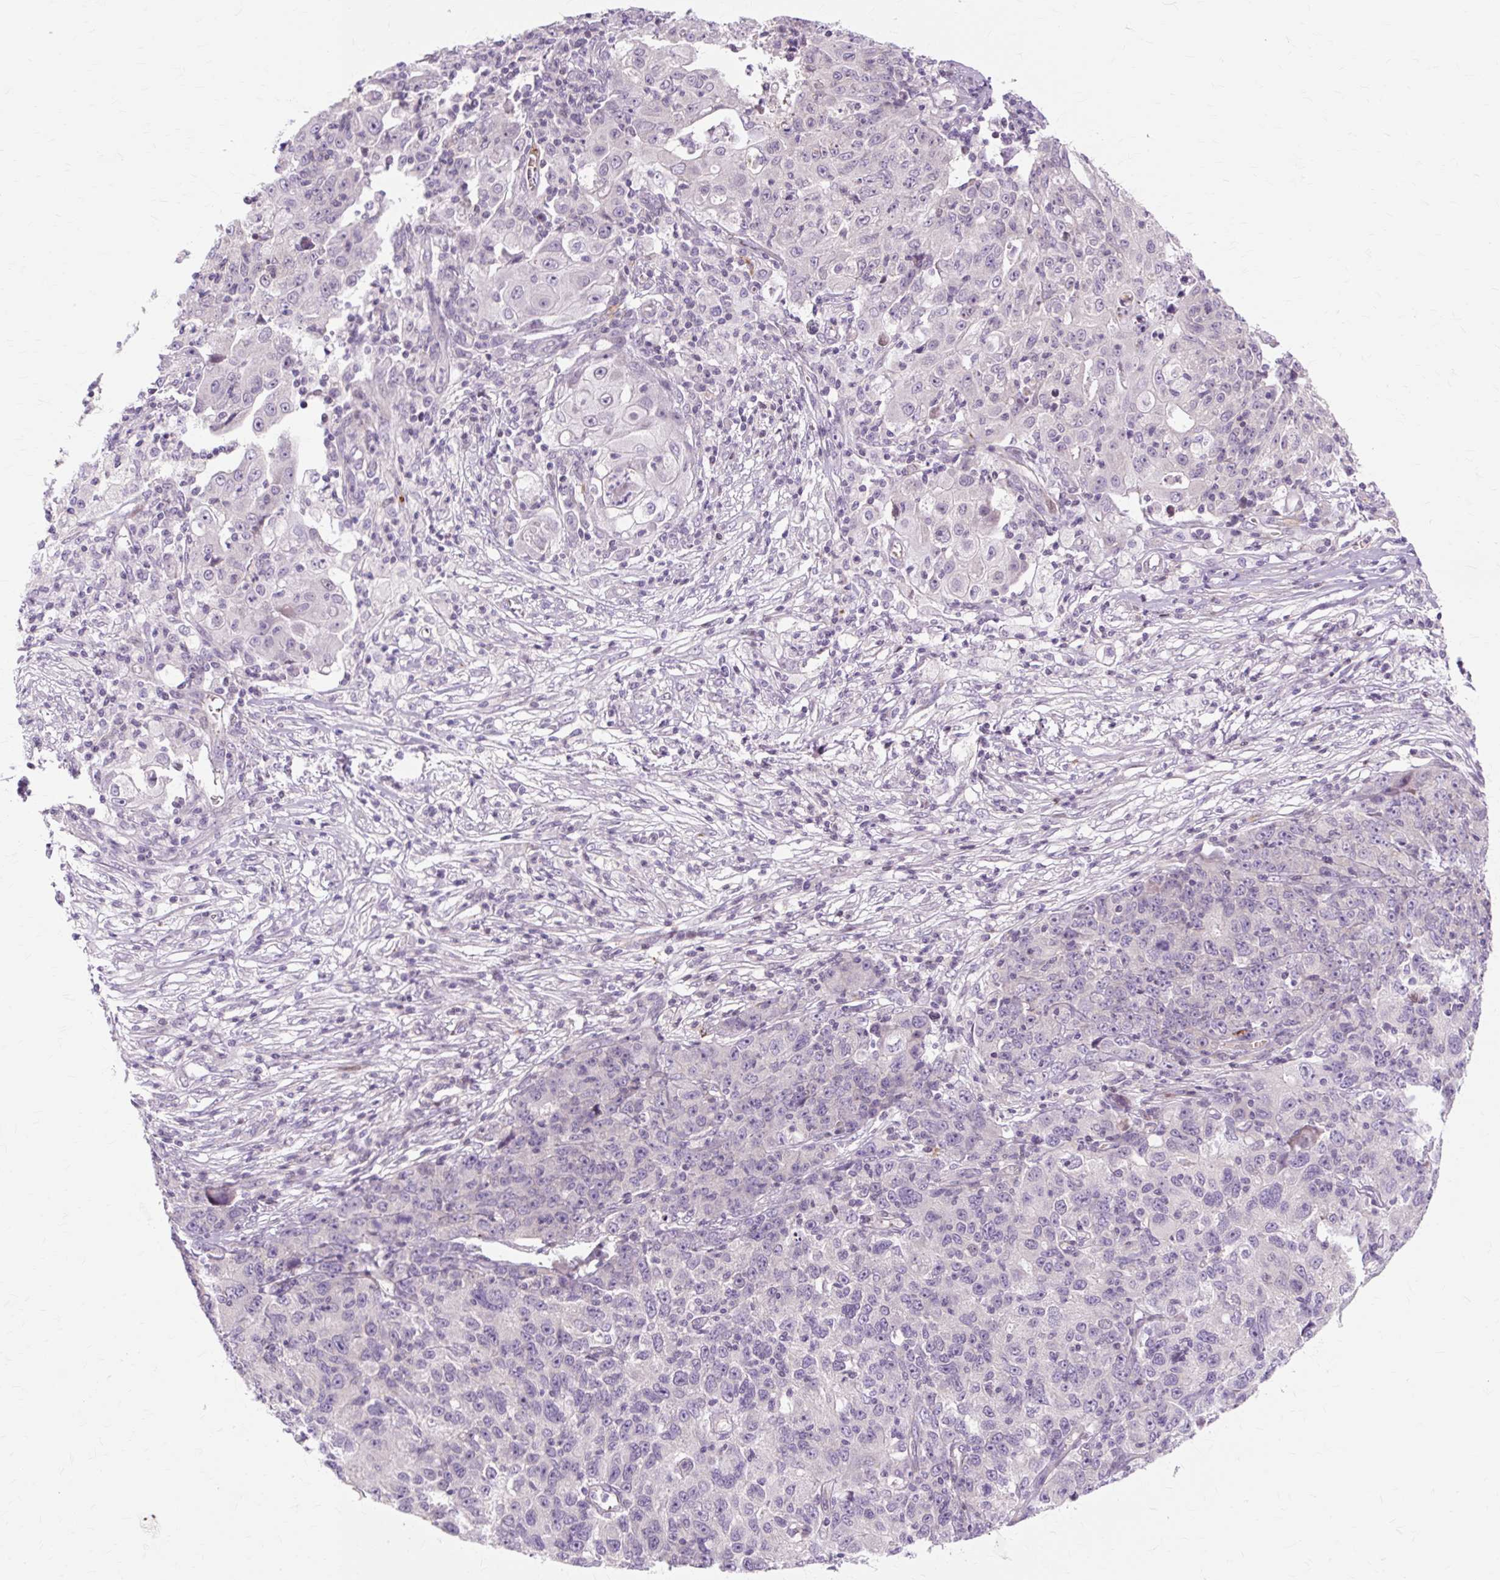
{"staining": {"intensity": "negative", "quantity": "none", "location": "none"}, "tissue": "ovarian cancer", "cell_type": "Tumor cells", "image_type": "cancer", "snomed": [{"axis": "morphology", "description": "Carcinoma, endometroid"}, {"axis": "topography", "description": "Ovary"}], "caption": "Micrograph shows no significant protein expression in tumor cells of ovarian endometroid carcinoma. (Stains: DAB (3,3'-diaminobenzidine) immunohistochemistry (IHC) with hematoxylin counter stain, Microscopy: brightfield microscopy at high magnification).", "gene": "ZNF35", "patient": {"sex": "female", "age": 42}}